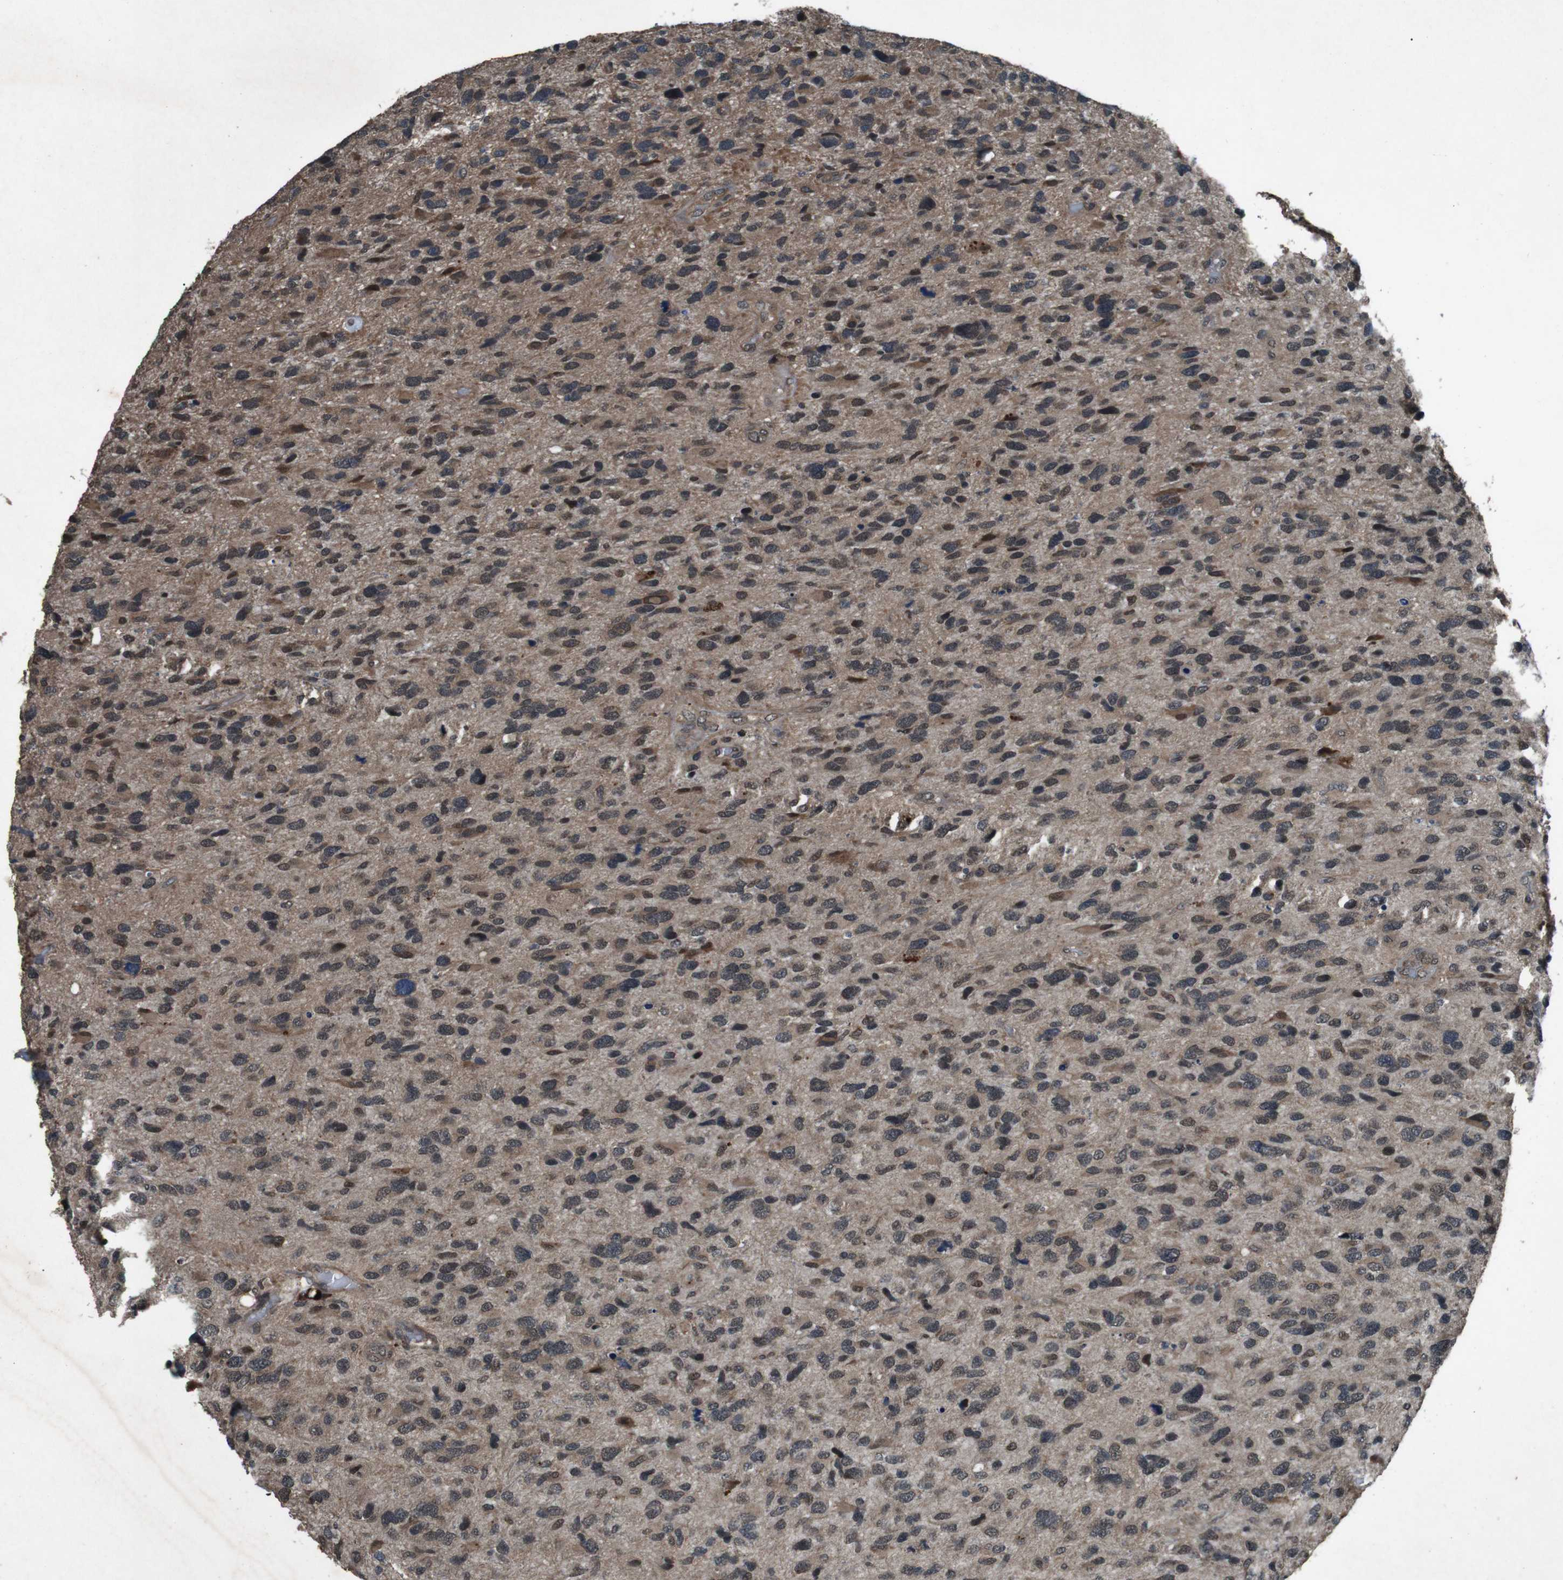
{"staining": {"intensity": "moderate", "quantity": "25%-75%", "location": "cytoplasmic/membranous"}, "tissue": "glioma", "cell_type": "Tumor cells", "image_type": "cancer", "snomed": [{"axis": "morphology", "description": "Glioma, malignant, High grade"}, {"axis": "topography", "description": "Brain"}], "caption": "This photomicrograph demonstrates immunohistochemistry staining of human glioma, with medium moderate cytoplasmic/membranous staining in about 25%-75% of tumor cells.", "gene": "SOCS1", "patient": {"sex": "female", "age": 58}}